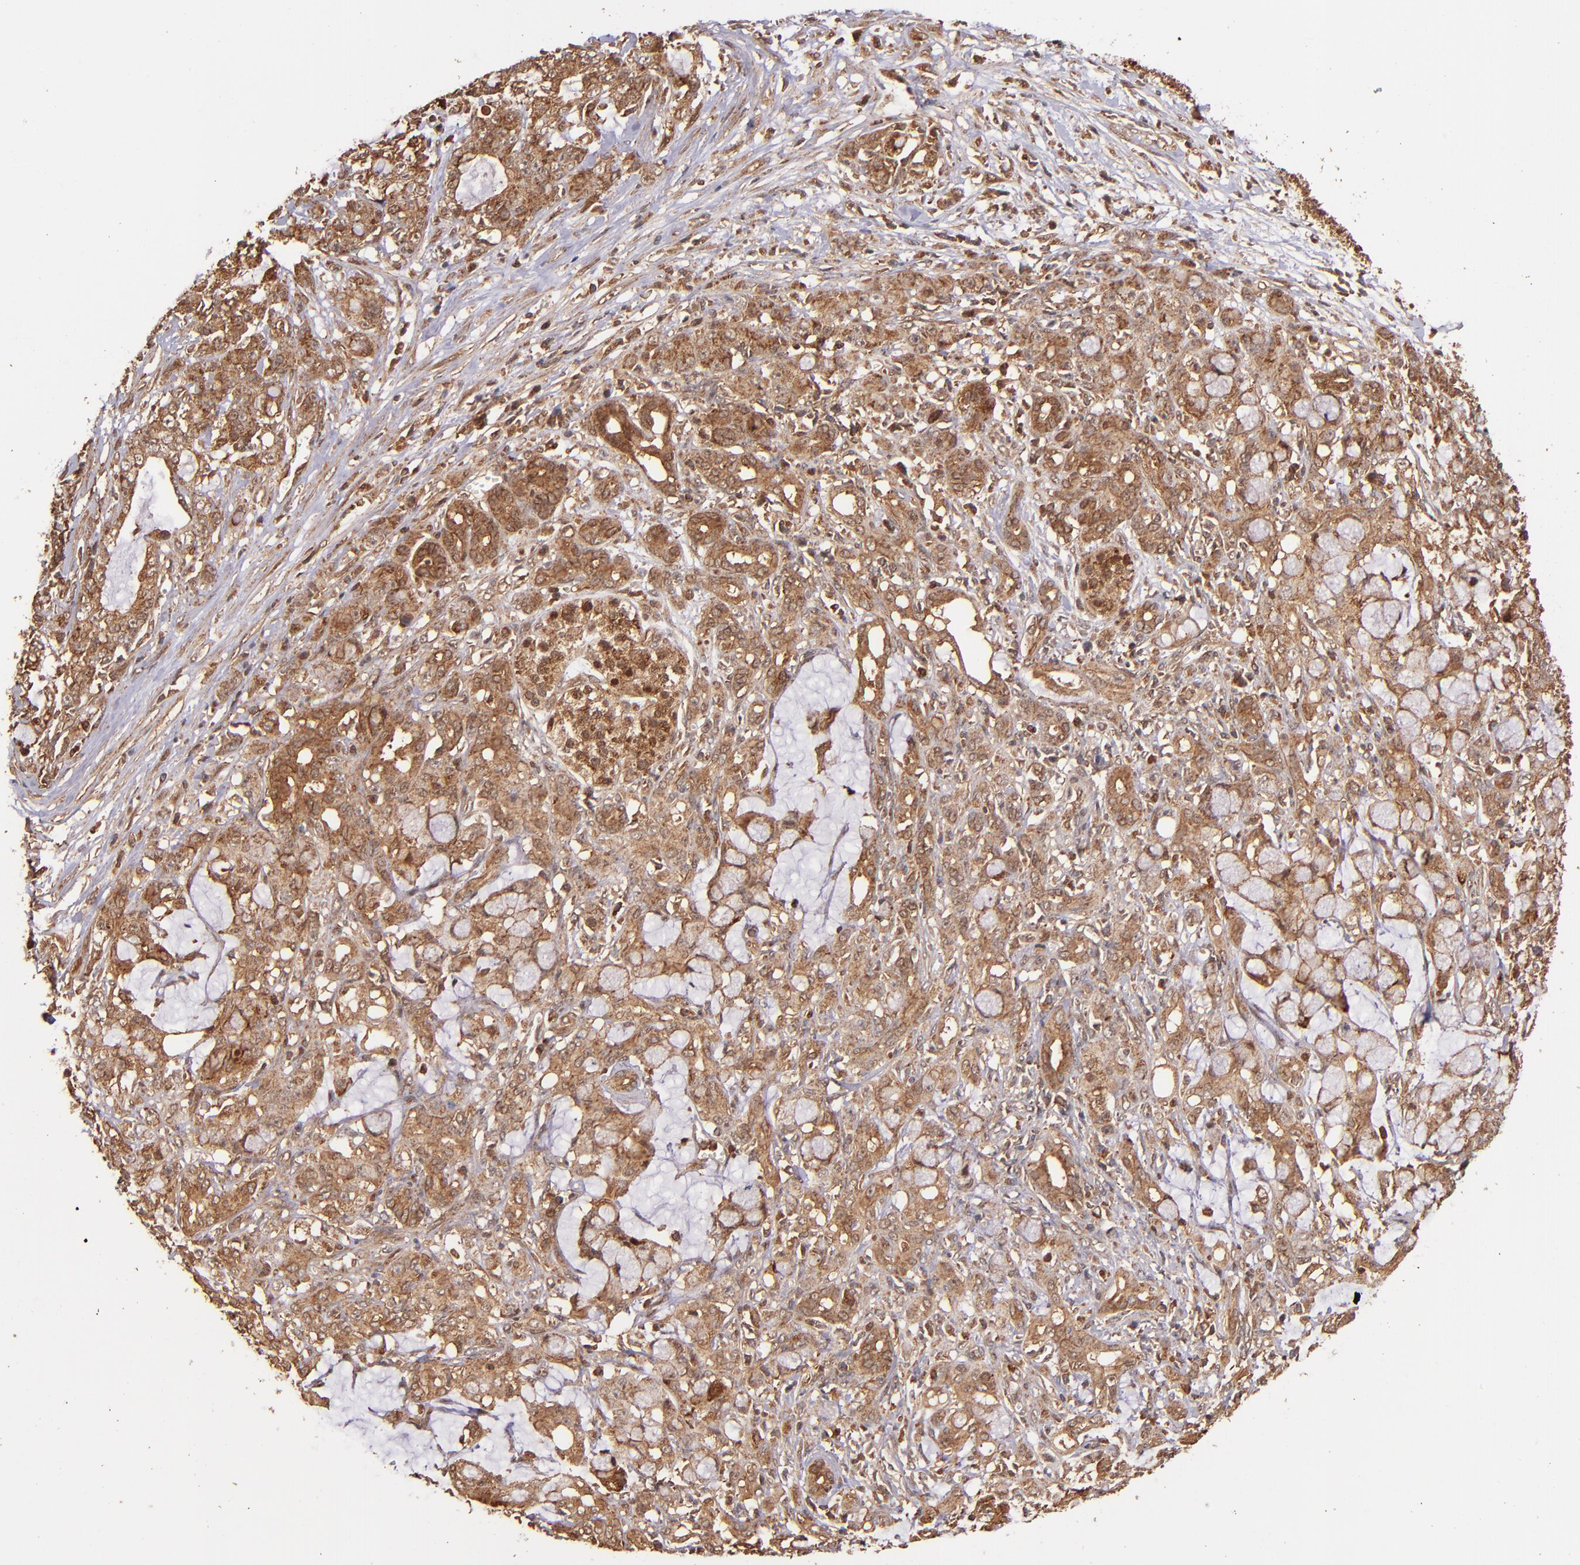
{"staining": {"intensity": "strong", "quantity": ">75%", "location": "cytoplasmic/membranous"}, "tissue": "pancreatic cancer", "cell_type": "Tumor cells", "image_type": "cancer", "snomed": [{"axis": "morphology", "description": "Adenocarcinoma, NOS"}, {"axis": "topography", "description": "Pancreas"}], "caption": "Pancreatic adenocarcinoma was stained to show a protein in brown. There is high levels of strong cytoplasmic/membranous positivity in about >75% of tumor cells.", "gene": "STX8", "patient": {"sex": "female", "age": 73}}